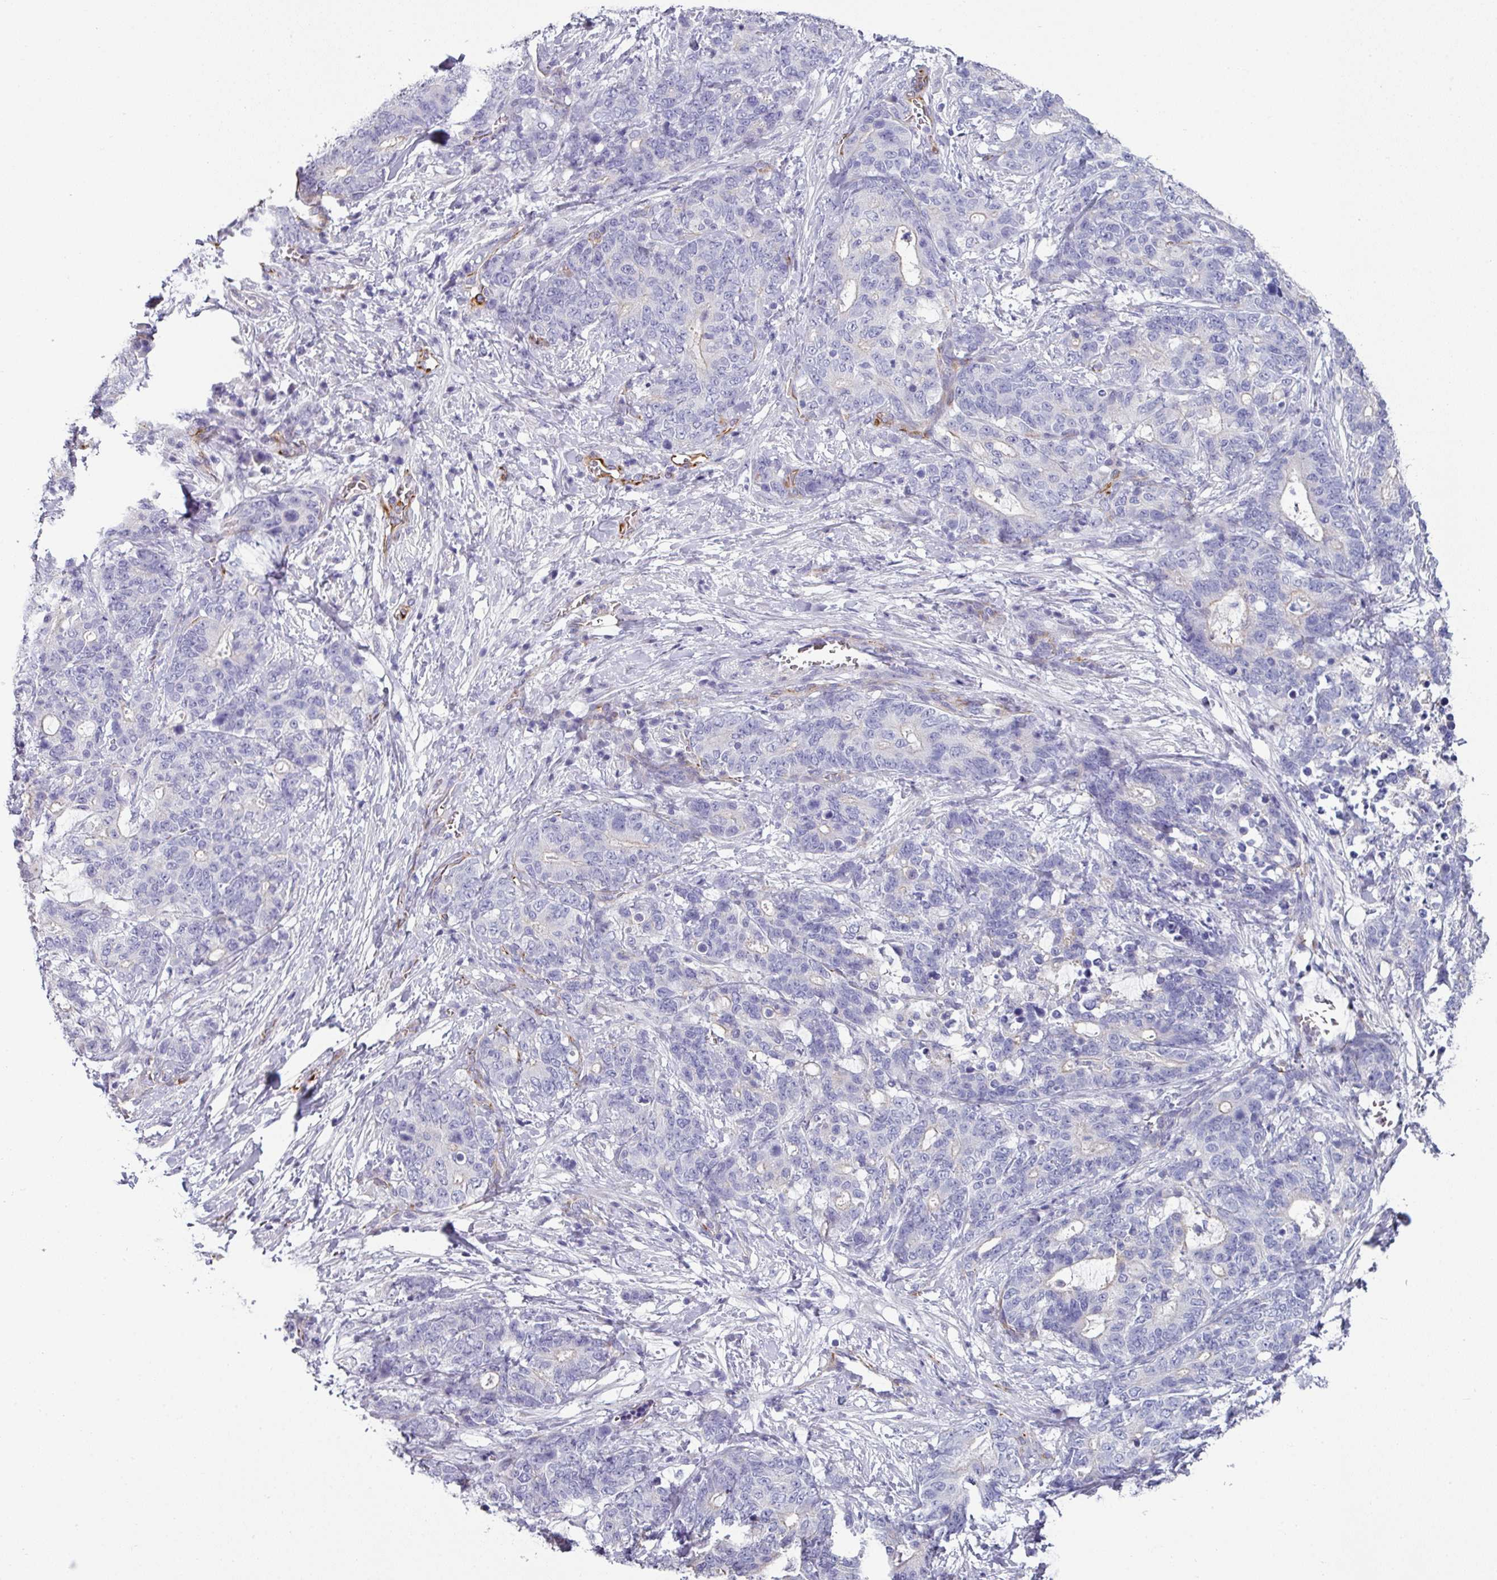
{"staining": {"intensity": "negative", "quantity": "none", "location": "none"}, "tissue": "stomach cancer", "cell_type": "Tumor cells", "image_type": "cancer", "snomed": [{"axis": "morphology", "description": "Normal tissue, NOS"}, {"axis": "morphology", "description": "Adenocarcinoma, NOS"}, {"axis": "topography", "description": "Stomach"}], "caption": "The image exhibits no significant positivity in tumor cells of stomach cancer.", "gene": "SLC17A7", "patient": {"sex": "female", "age": 64}}